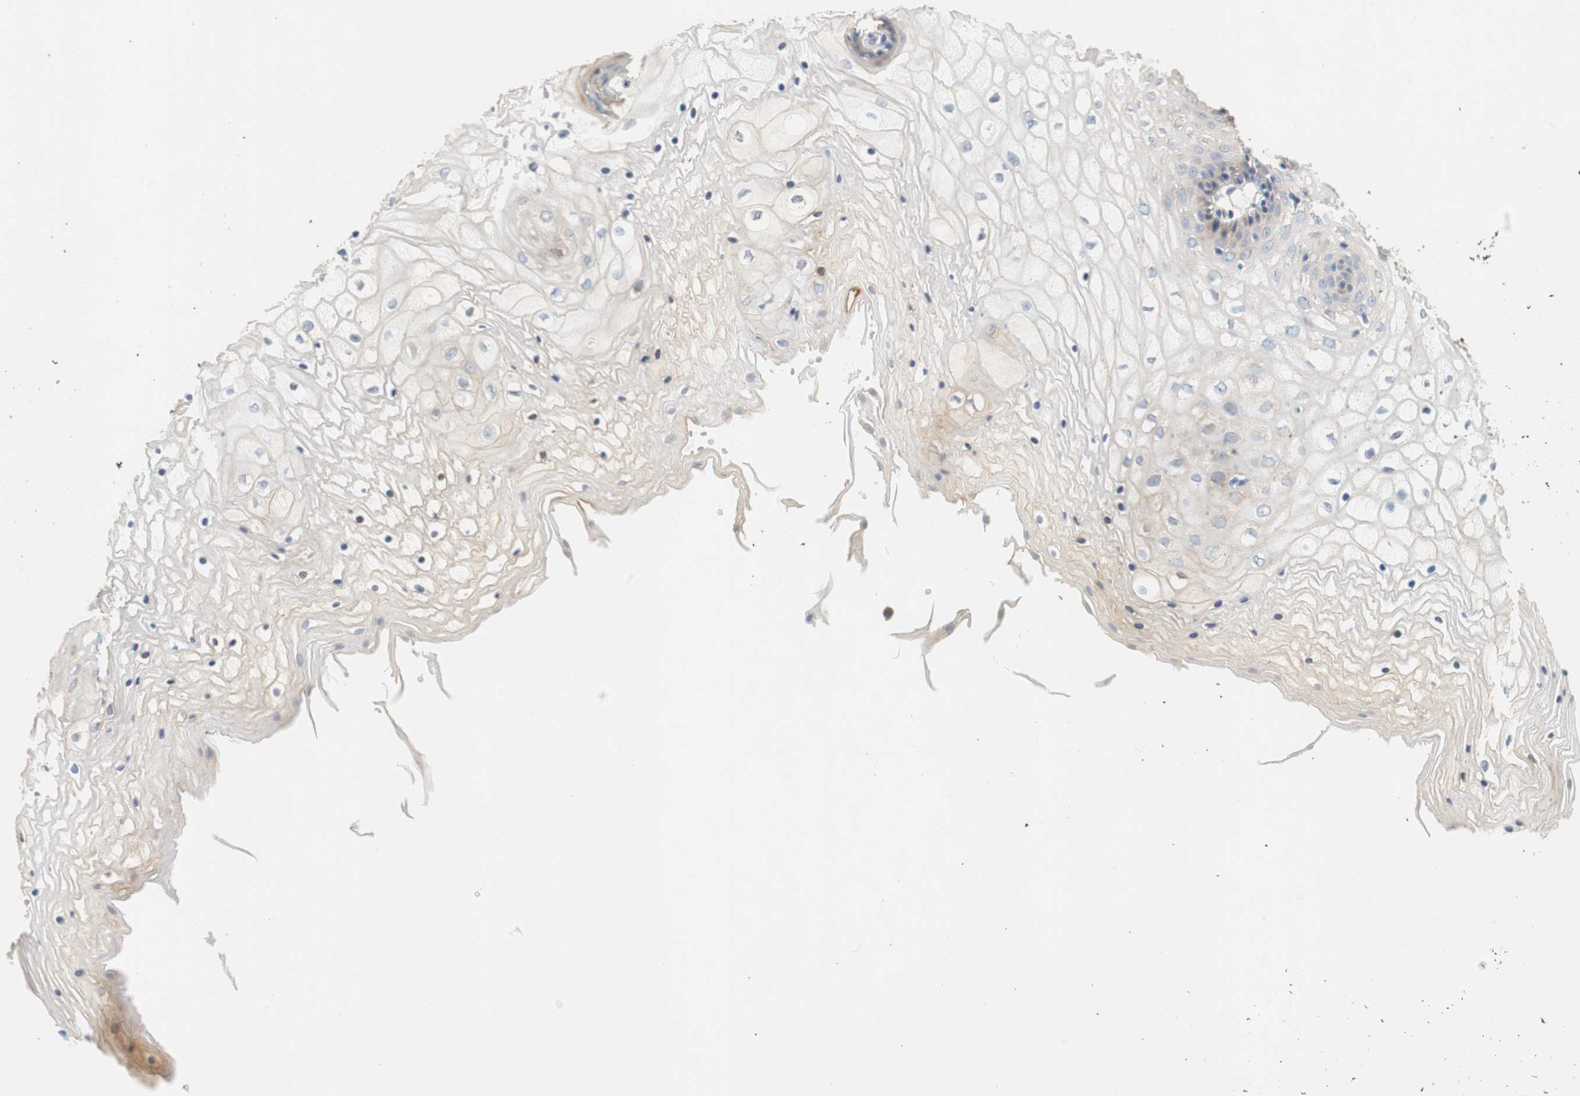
{"staining": {"intensity": "negative", "quantity": "none", "location": "none"}, "tissue": "vagina", "cell_type": "Squamous epithelial cells", "image_type": "normal", "snomed": [{"axis": "morphology", "description": "Normal tissue, NOS"}, {"axis": "topography", "description": "Vagina"}], "caption": "The micrograph displays no significant positivity in squamous epithelial cells of vagina.", "gene": "GLUL", "patient": {"sex": "female", "age": 34}}